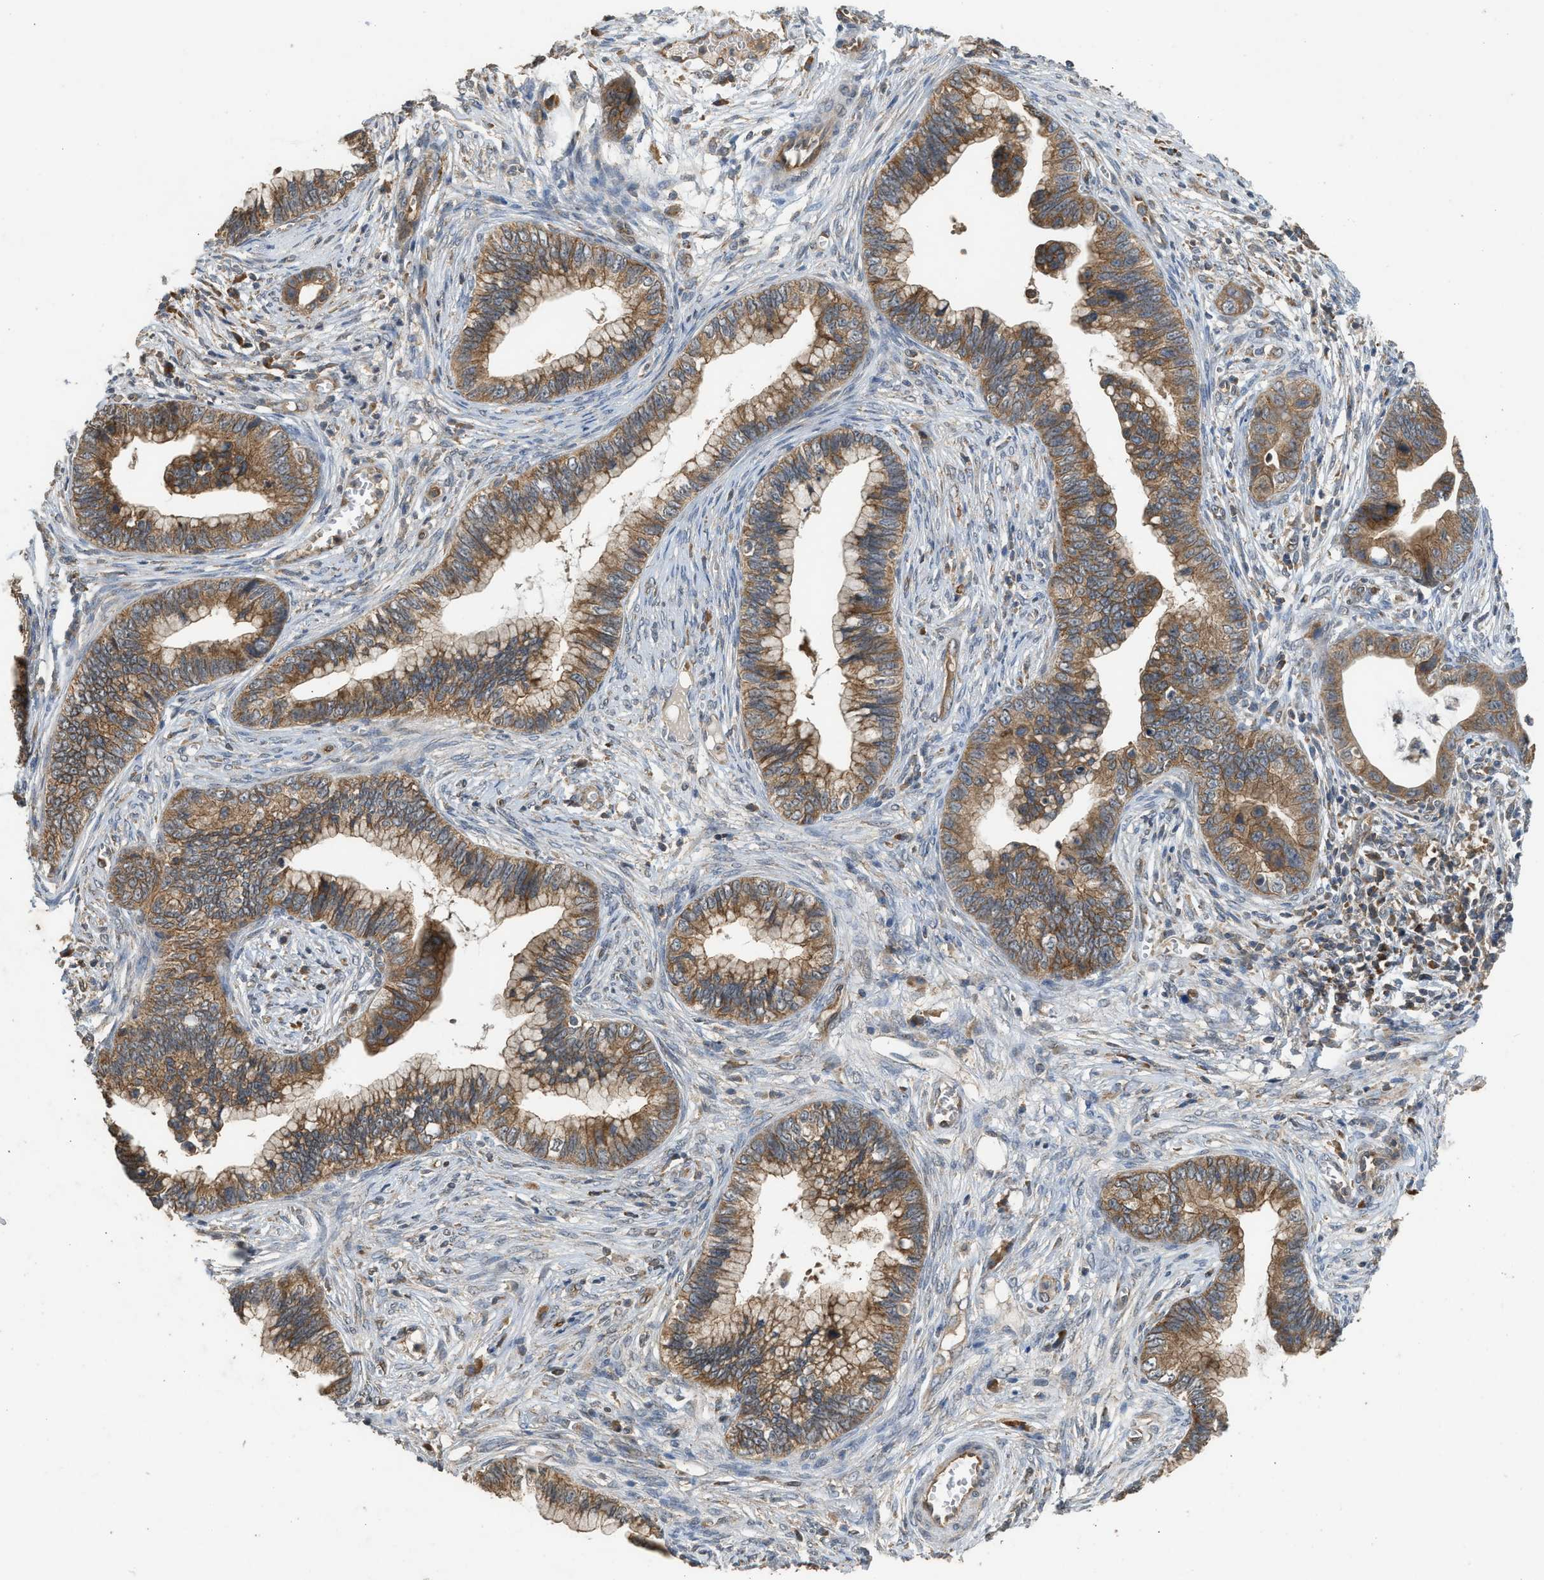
{"staining": {"intensity": "moderate", "quantity": ">75%", "location": "cytoplasmic/membranous"}, "tissue": "cervical cancer", "cell_type": "Tumor cells", "image_type": "cancer", "snomed": [{"axis": "morphology", "description": "Adenocarcinoma, NOS"}, {"axis": "topography", "description": "Cervix"}], "caption": "Cervical cancer (adenocarcinoma) was stained to show a protein in brown. There is medium levels of moderate cytoplasmic/membranous positivity in approximately >75% of tumor cells.", "gene": "HIP1R", "patient": {"sex": "female", "age": 44}}